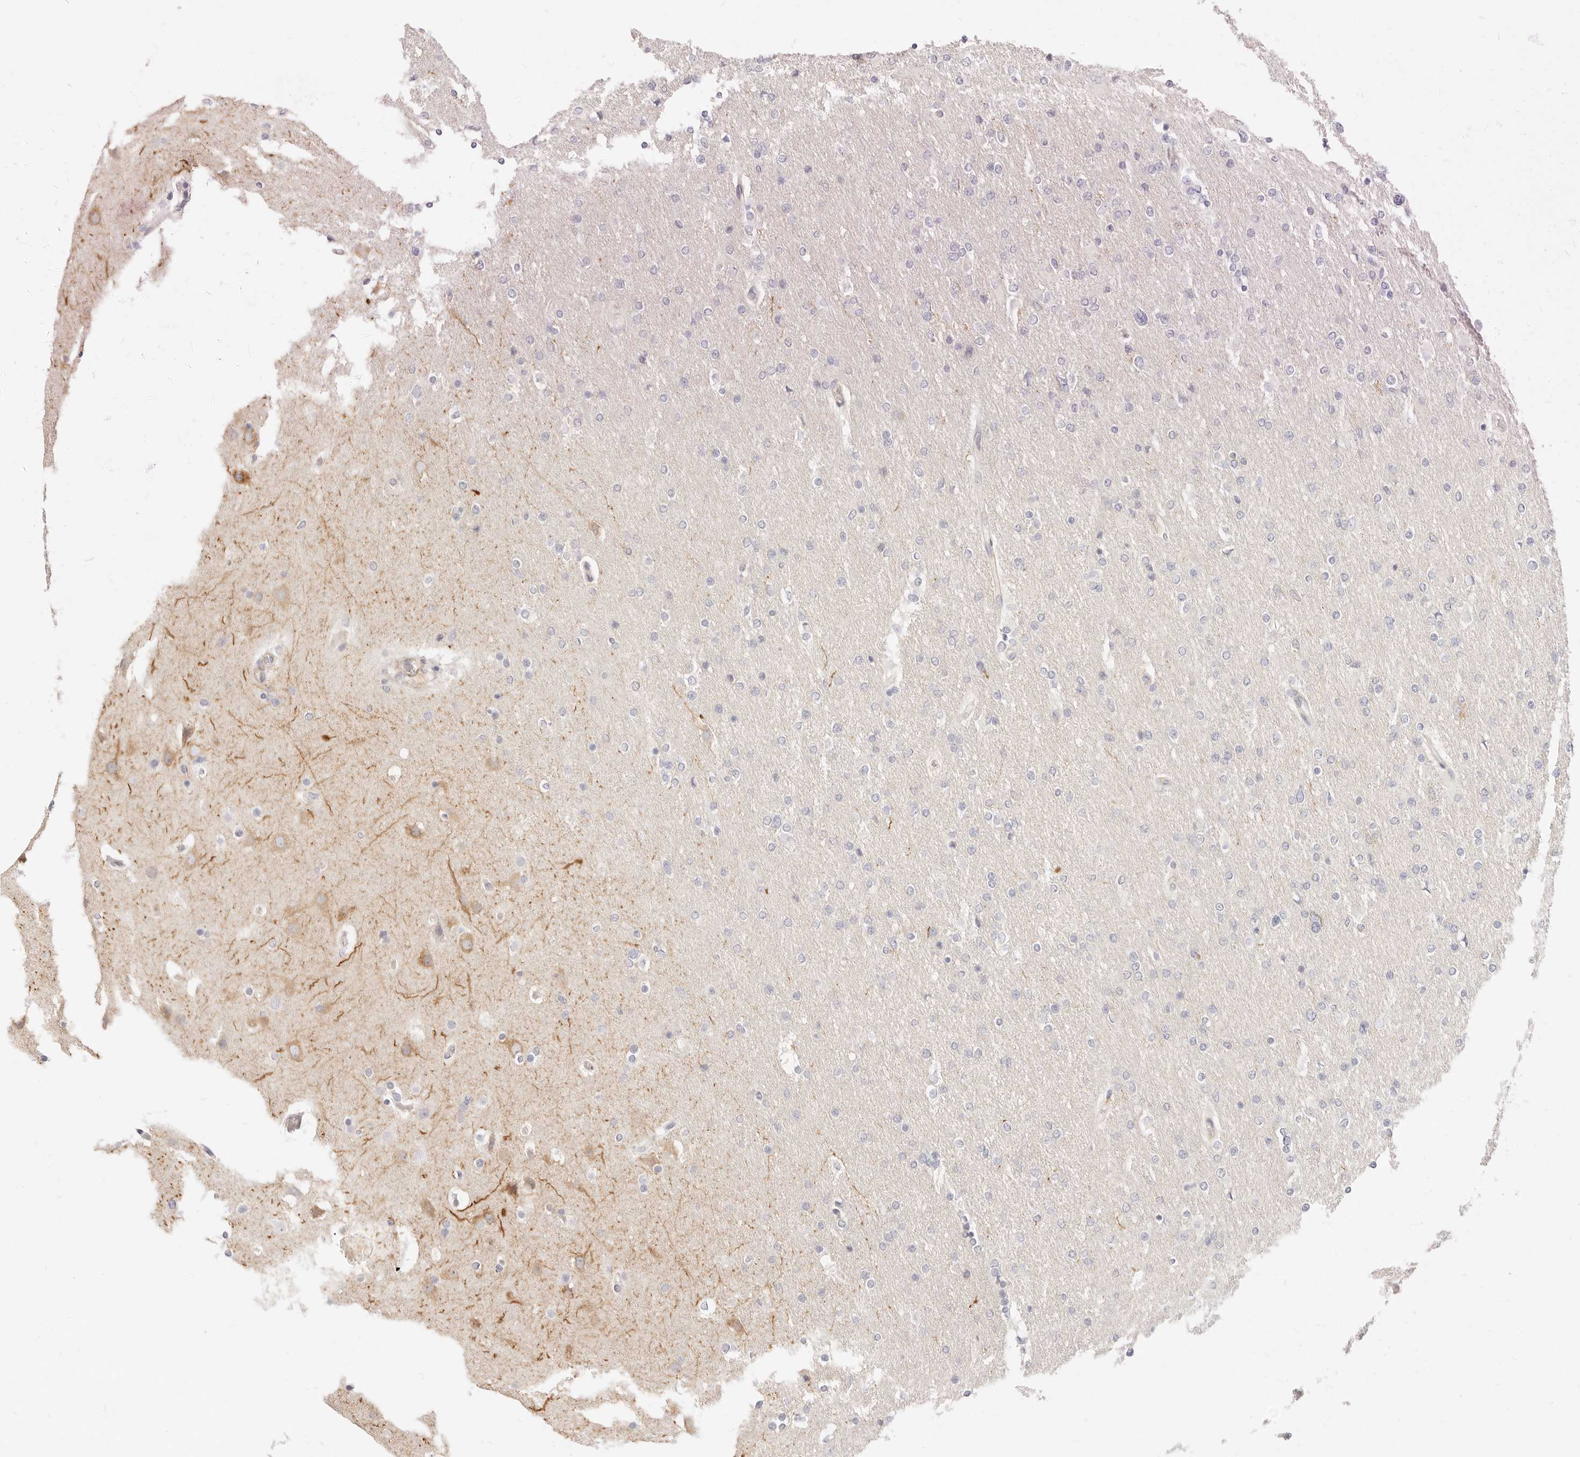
{"staining": {"intensity": "negative", "quantity": "none", "location": "none"}, "tissue": "glioma", "cell_type": "Tumor cells", "image_type": "cancer", "snomed": [{"axis": "morphology", "description": "Glioma, malignant, High grade"}, {"axis": "topography", "description": "Cerebral cortex"}], "caption": "DAB immunohistochemical staining of malignant glioma (high-grade) exhibits no significant staining in tumor cells.", "gene": "UBXN10", "patient": {"sex": "female", "age": 36}}